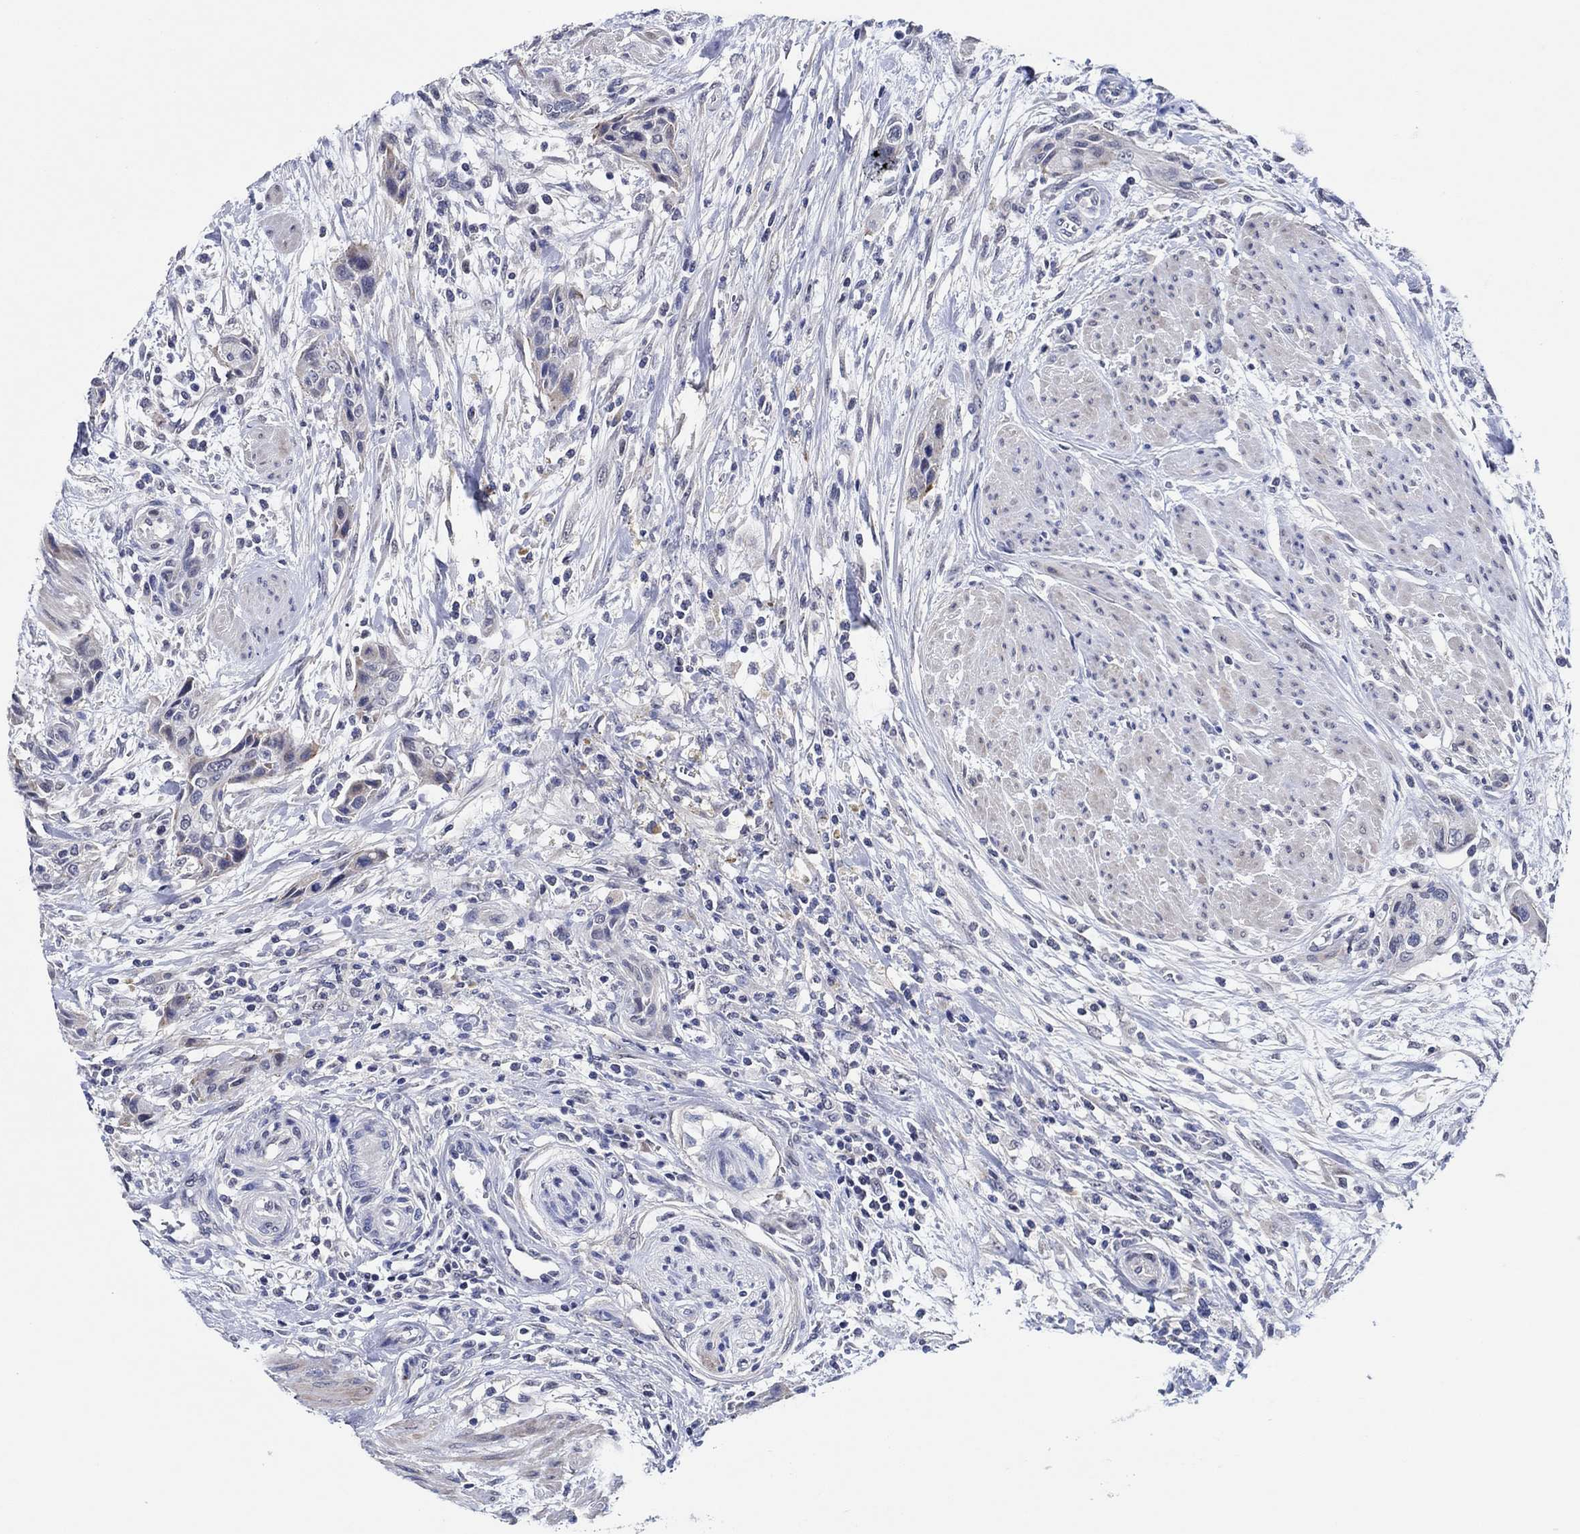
{"staining": {"intensity": "weak", "quantity": "25%-75%", "location": "cytoplasmic/membranous"}, "tissue": "urothelial cancer", "cell_type": "Tumor cells", "image_type": "cancer", "snomed": [{"axis": "morphology", "description": "Urothelial carcinoma, High grade"}, {"axis": "topography", "description": "Urinary bladder"}], "caption": "Protein analysis of urothelial cancer tissue exhibits weak cytoplasmic/membranous positivity in approximately 25%-75% of tumor cells. (brown staining indicates protein expression, while blue staining denotes nuclei).", "gene": "PRRT3", "patient": {"sex": "male", "age": 35}}